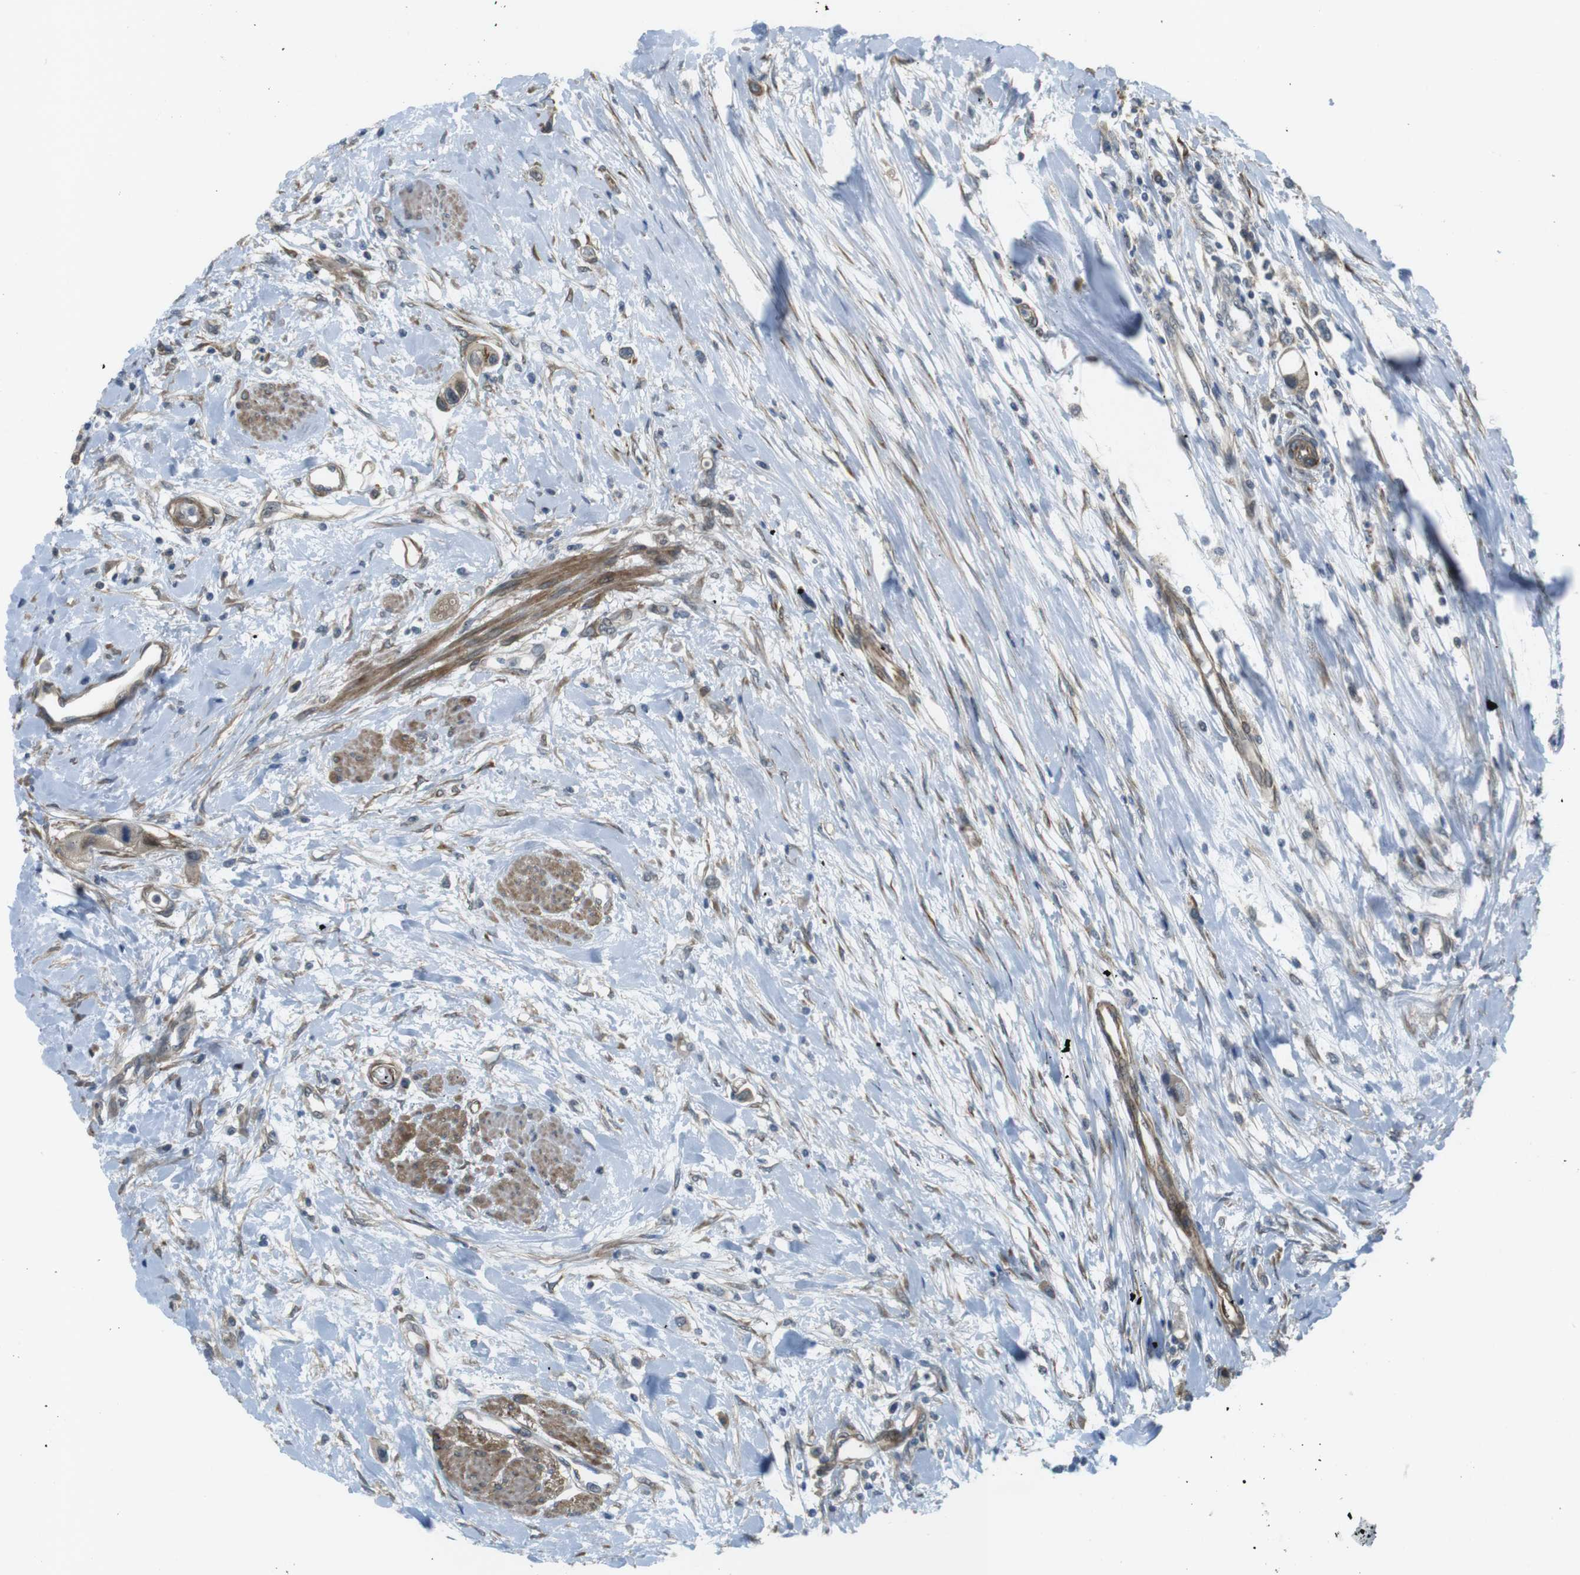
{"staining": {"intensity": "weak", "quantity": "<25%", "location": "cytoplasmic/membranous"}, "tissue": "urothelial cancer", "cell_type": "Tumor cells", "image_type": "cancer", "snomed": [{"axis": "morphology", "description": "Urothelial carcinoma, High grade"}, {"axis": "topography", "description": "Urinary bladder"}], "caption": "Human high-grade urothelial carcinoma stained for a protein using immunohistochemistry (IHC) exhibits no staining in tumor cells.", "gene": "KANK2", "patient": {"sex": "female", "age": 56}}